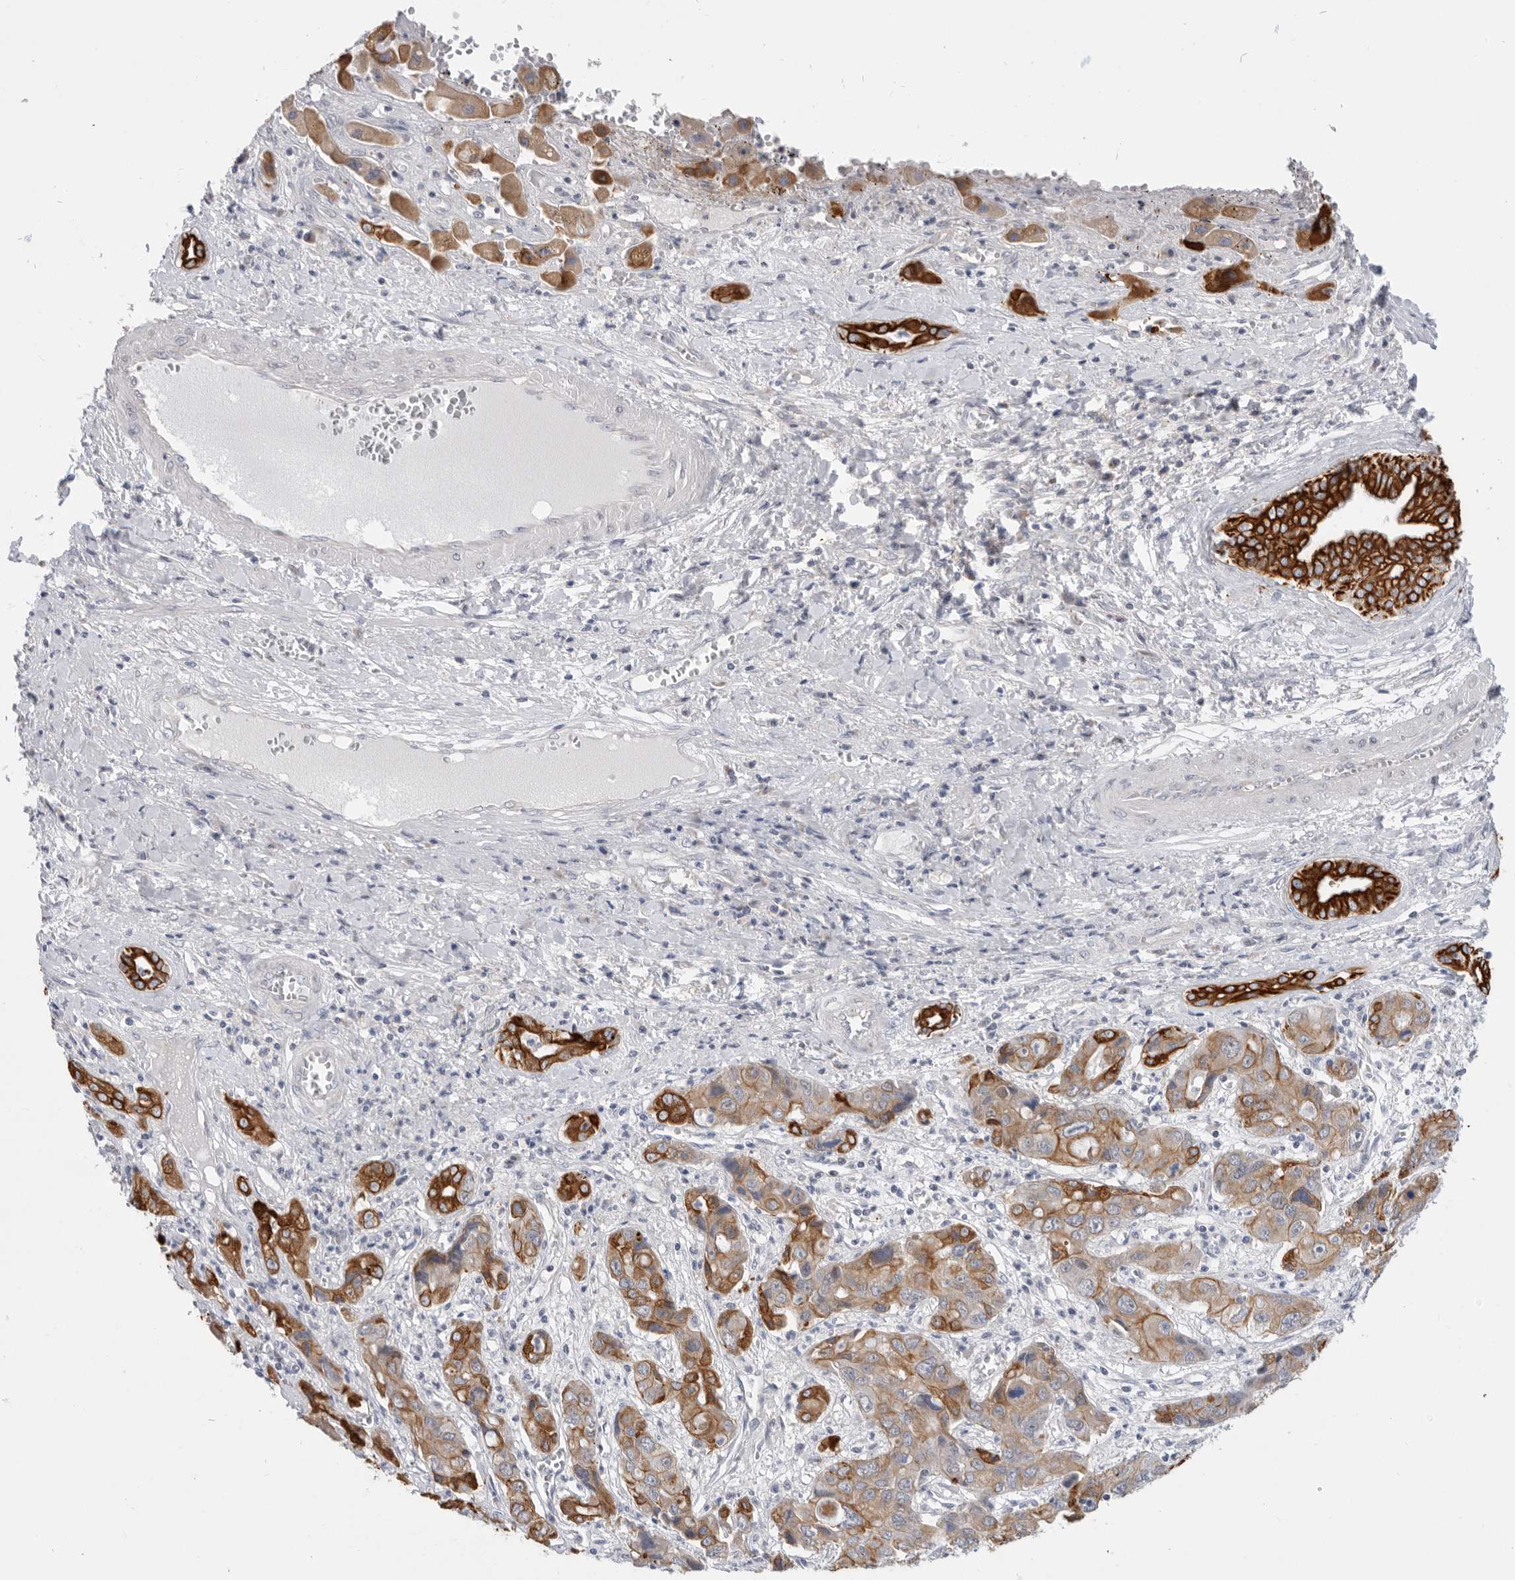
{"staining": {"intensity": "moderate", "quantity": ">75%", "location": "cytoplasmic/membranous"}, "tissue": "liver cancer", "cell_type": "Tumor cells", "image_type": "cancer", "snomed": [{"axis": "morphology", "description": "Cholangiocarcinoma"}, {"axis": "topography", "description": "Liver"}], "caption": "Cholangiocarcinoma (liver) stained for a protein (brown) demonstrates moderate cytoplasmic/membranous positive expression in approximately >75% of tumor cells.", "gene": "MTFR1L", "patient": {"sex": "male", "age": 67}}